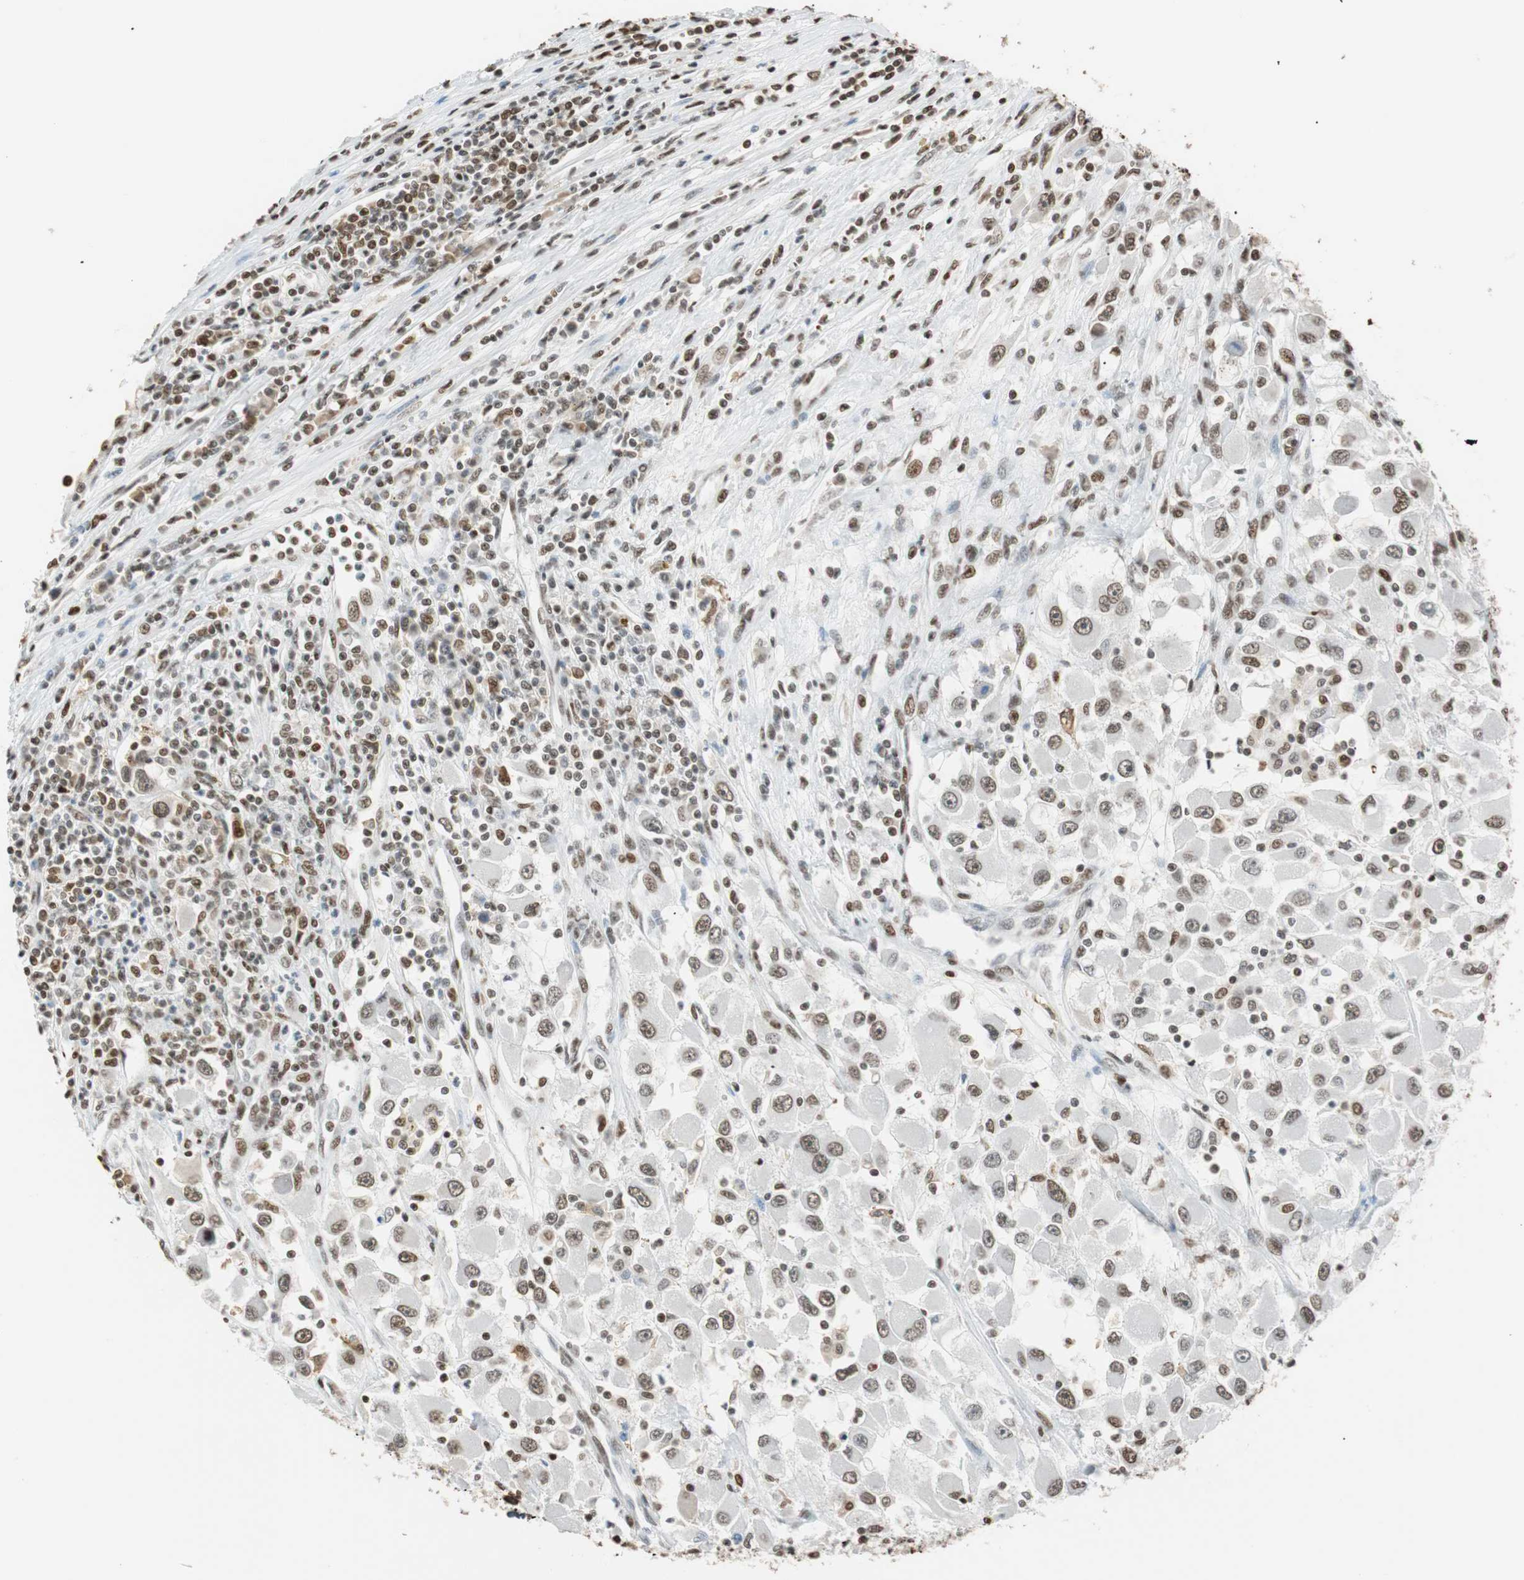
{"staining": {"intensity": "weak", "quantity": "25%-75%", "location": "nuclear"}, "tissue": "renal cancer", "cell_type": "Tumor cells", "image_type": "cancer", "snomed": [{"axis": "morphology", "description": "Adenocarcinoma, NOS"}, {"axis": "topography", "description": "Kidney"}], "caption": "This is a histology image of IHC staining of renal adenocarcinoma, which shows weak positivity in the nuclear of tumor cells.", "gene": "FANCG", "patient": {"sex": "female", "age": 52}}